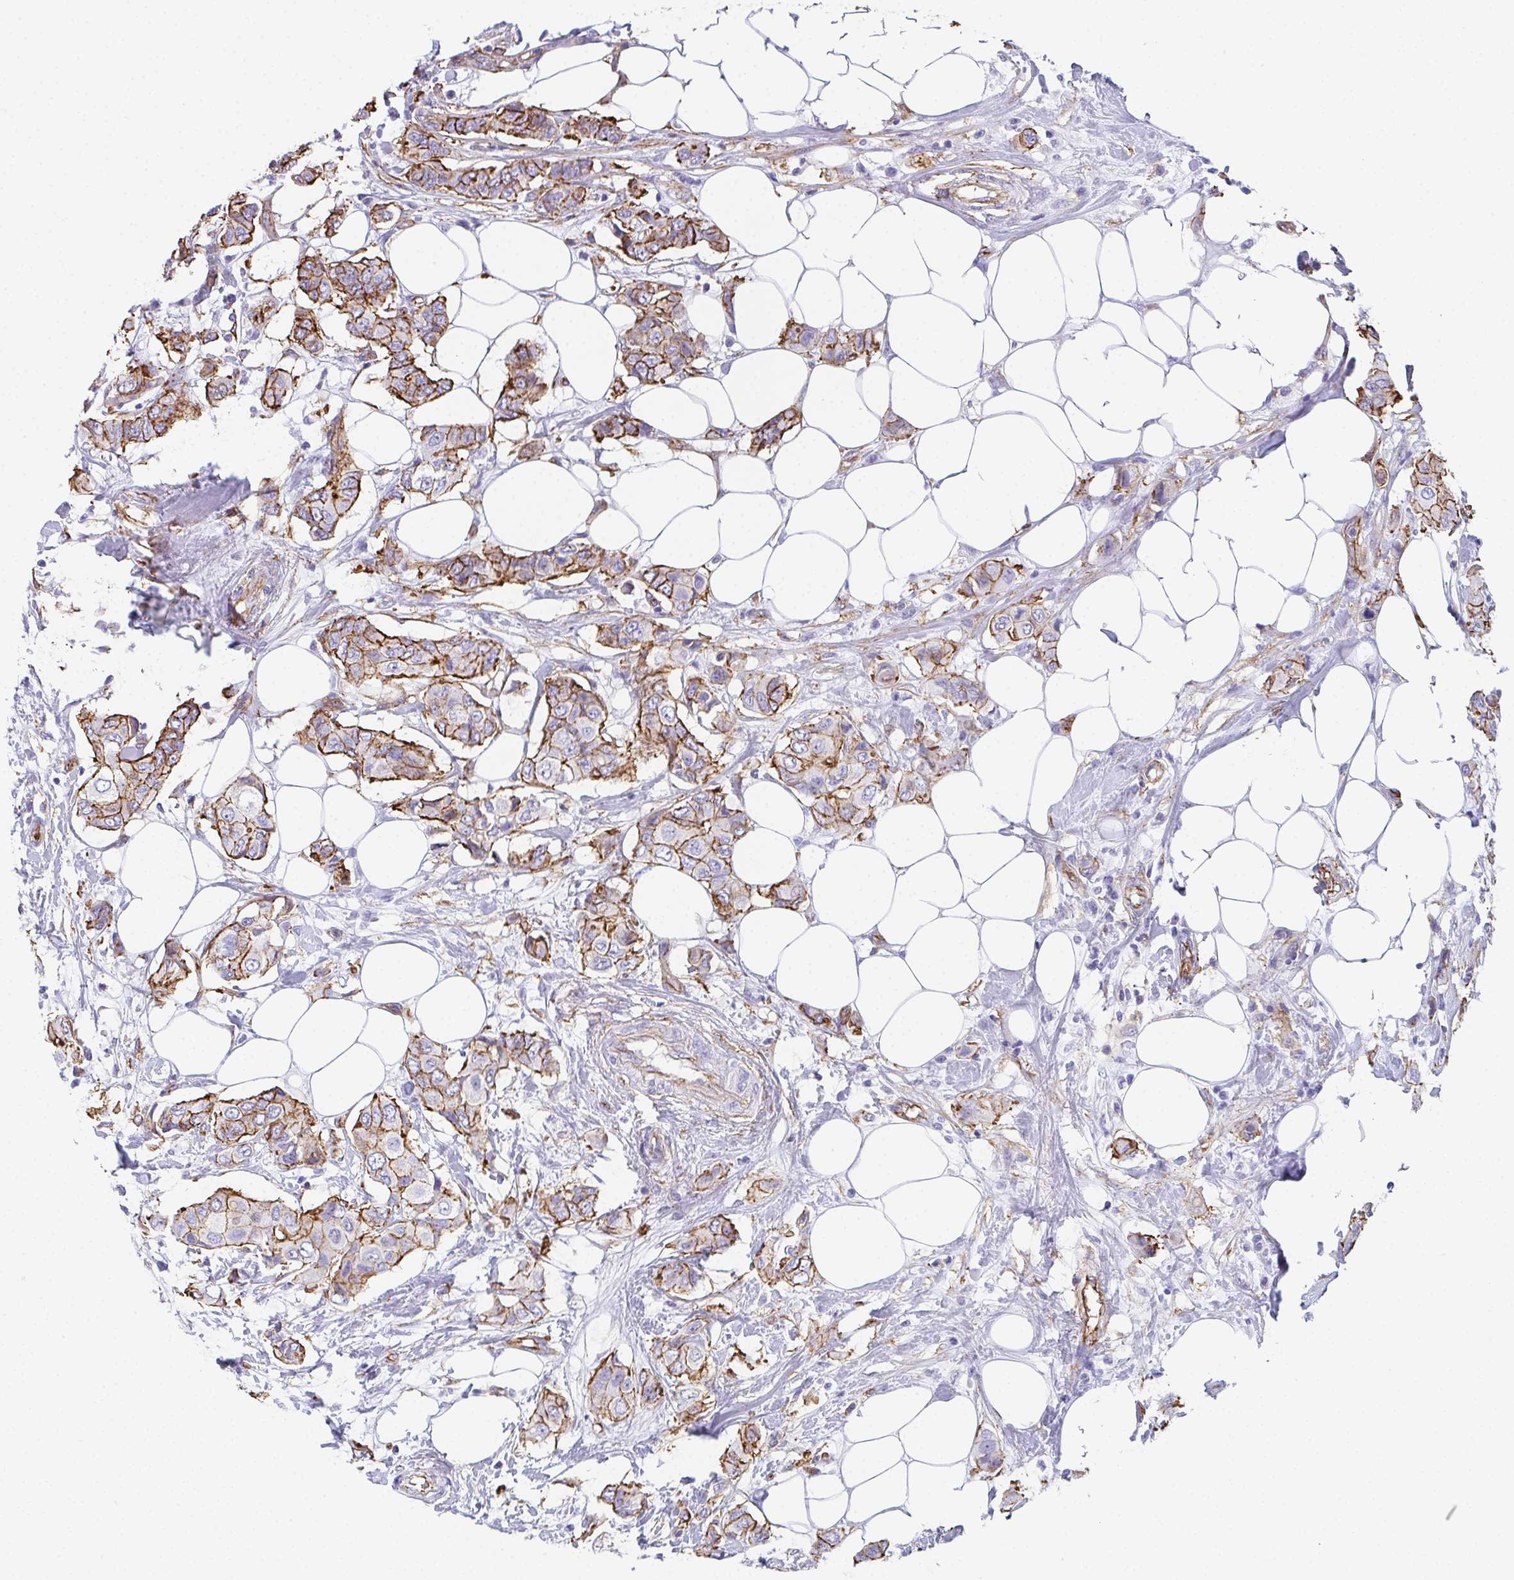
{"staining": {"intensity": "moderate", "quantity": ">75%", "location": "cytoplasmic/membranous"}, "tissue": "breast cancer", "cell_type": "Tumor cells", "image_type": "cancer", "snomed": [{"axis": "morphology", "description": "Lobular carcinoma"}, {"axis": "topography", "description": "Breast"}], "caption": "About >75% of tumor cells in human breast lobular carcinoma reveal moderate cytoplasmic/membranous protein staining as visualized by brown immunohistochemical staining.", "gene": "DBN1", "patient": {"sex": "female", "age": 51}}